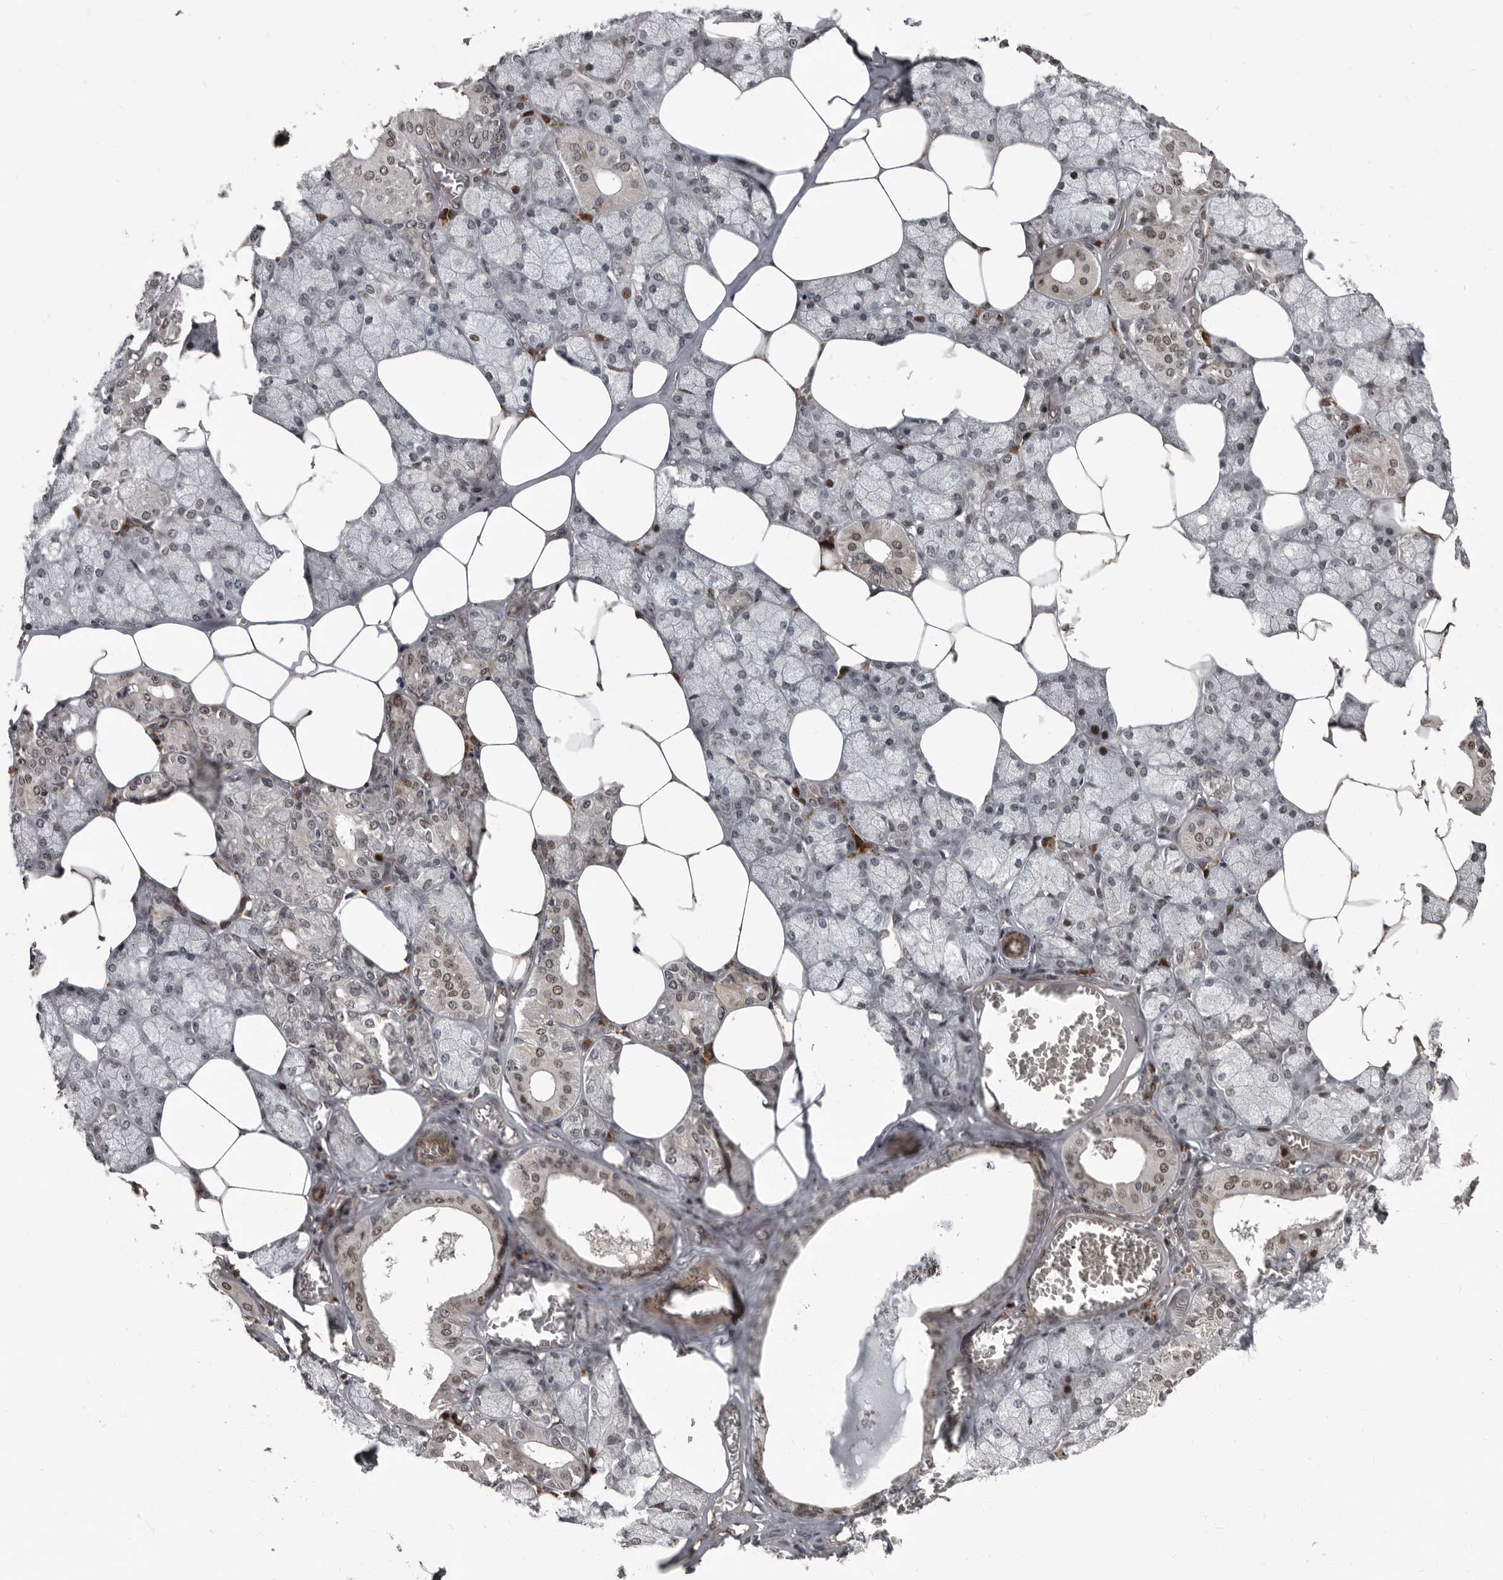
{"staining": {"intensity": "strong", "quantity": "25%-75%", "location": "cytoplasmic/membranous,nuclear"}, "tissue": "salivary gland", "cell_type": "Glandular cells", "image_type": "normal", "snomed": [{"axis": "morphology", "description": "Normal tissue, NOS"}, {"axis": "topography", "description": "Salivary gland"}], "caption": "About 25%-75% of glandular cells in normal human salivary gland show strong cytoplasmic/membranous,nuclear protein expression as visualized by brown immunohistochemical staining.", "gene": "CHD1L", "patient": {"sex": "male", "age": 62}}